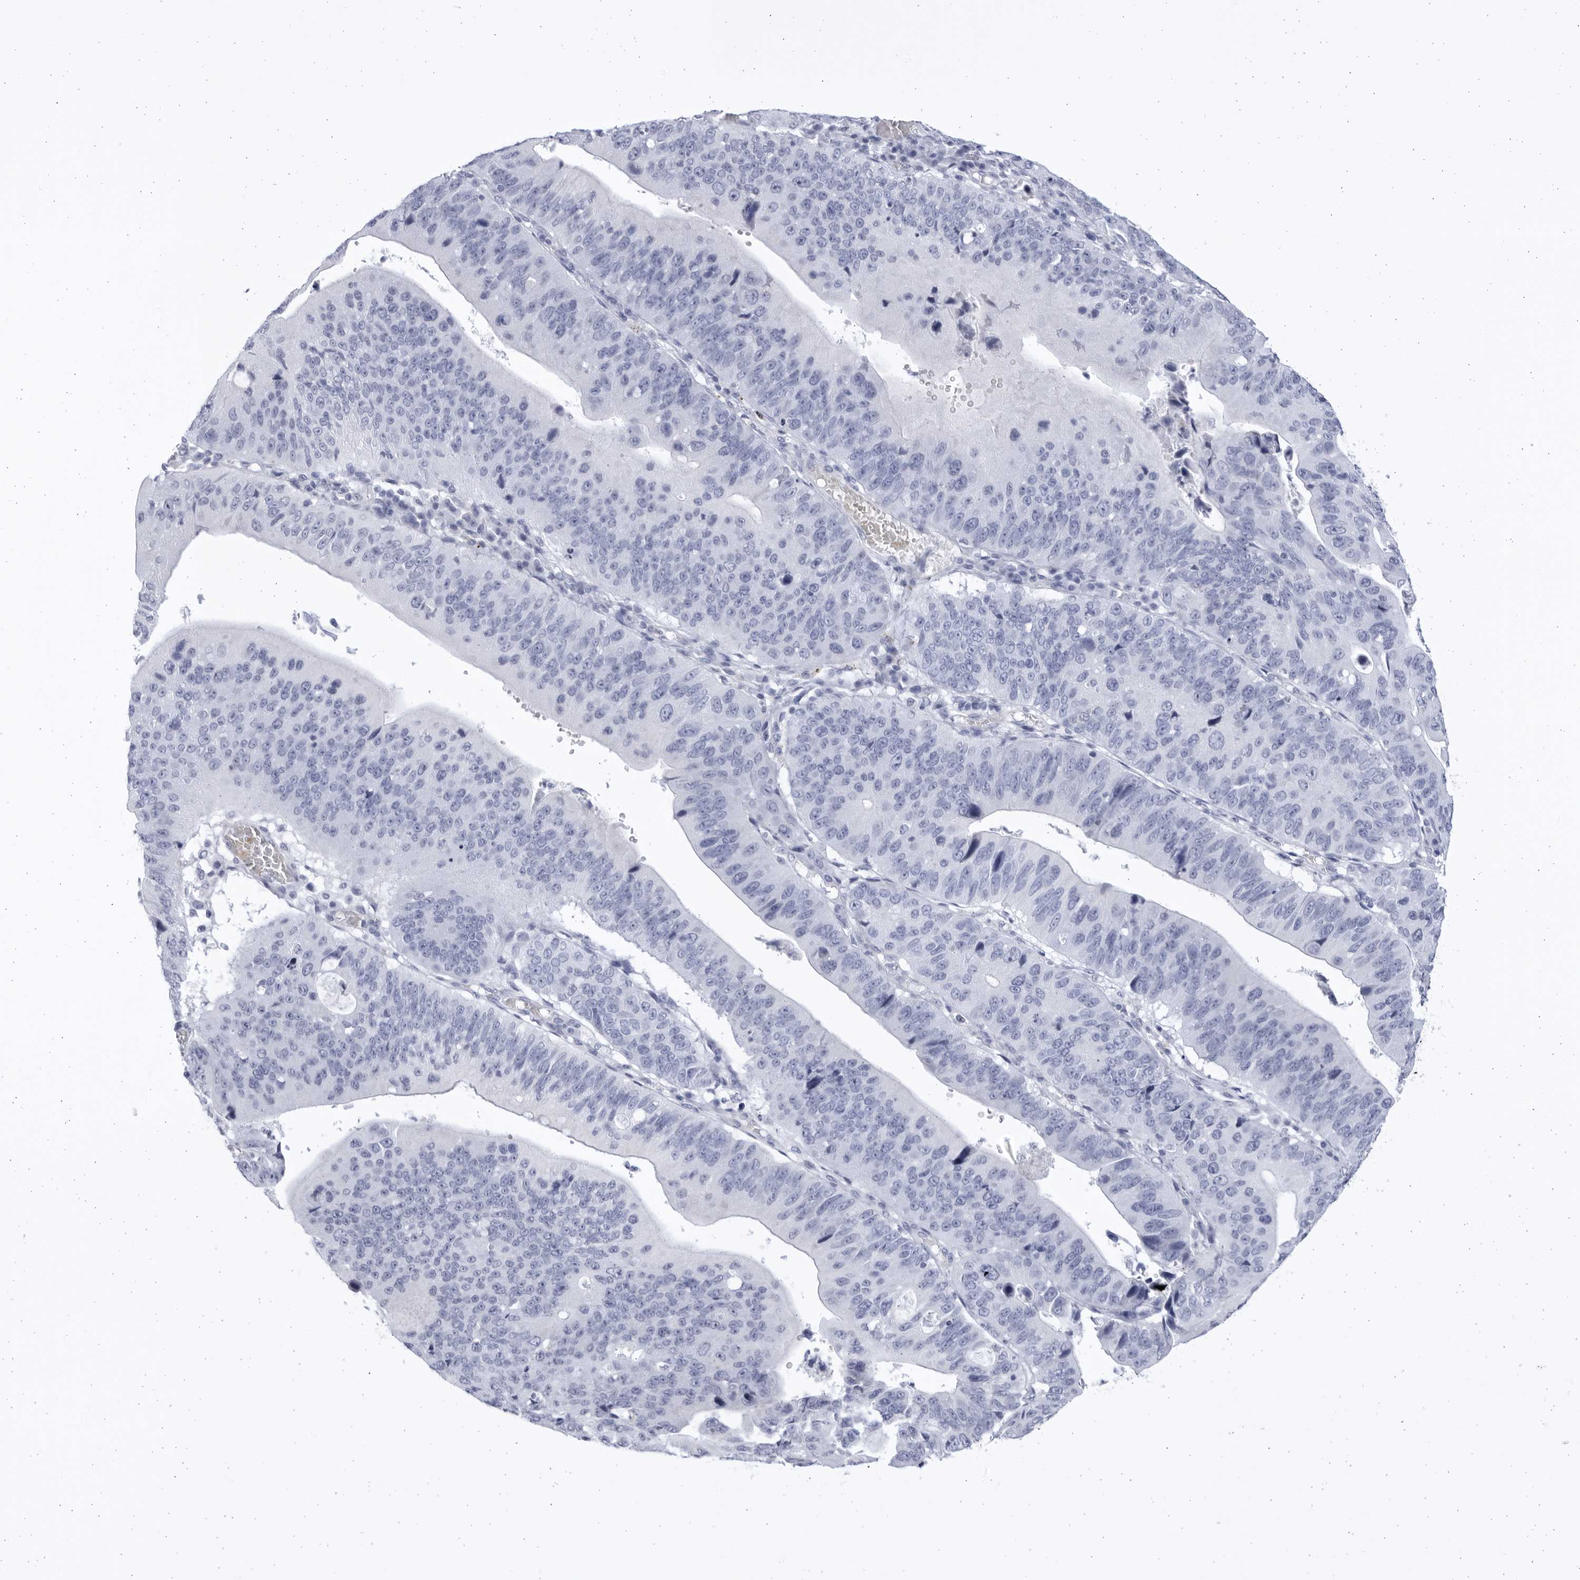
{"staining": {"intensity": "negative", "quantity": "none", "location": "none"}, "tissue": "stomach cancer", "cell_type": "Tumor cells", "image_type": "cancer", "snomed": [{"axis": "morphology", "description": "Adenocarcinoma, NOS"}, {"axis": "topography", "description": "Stomach"}], "caption": "IHC micrograph of stomach cancer (adenocarcinoma) stained for a protein (brown), which displays no staining in tumor cells. Brightfield microscopy of immunohistochemistry (IHC) stained with DAB (3,3'-diaminobenzidine) (brown) and hematoxylin (blue), captured at high magnification.", "gene": "CCDC181", "patient": {"sex": "male", "age": 59}}